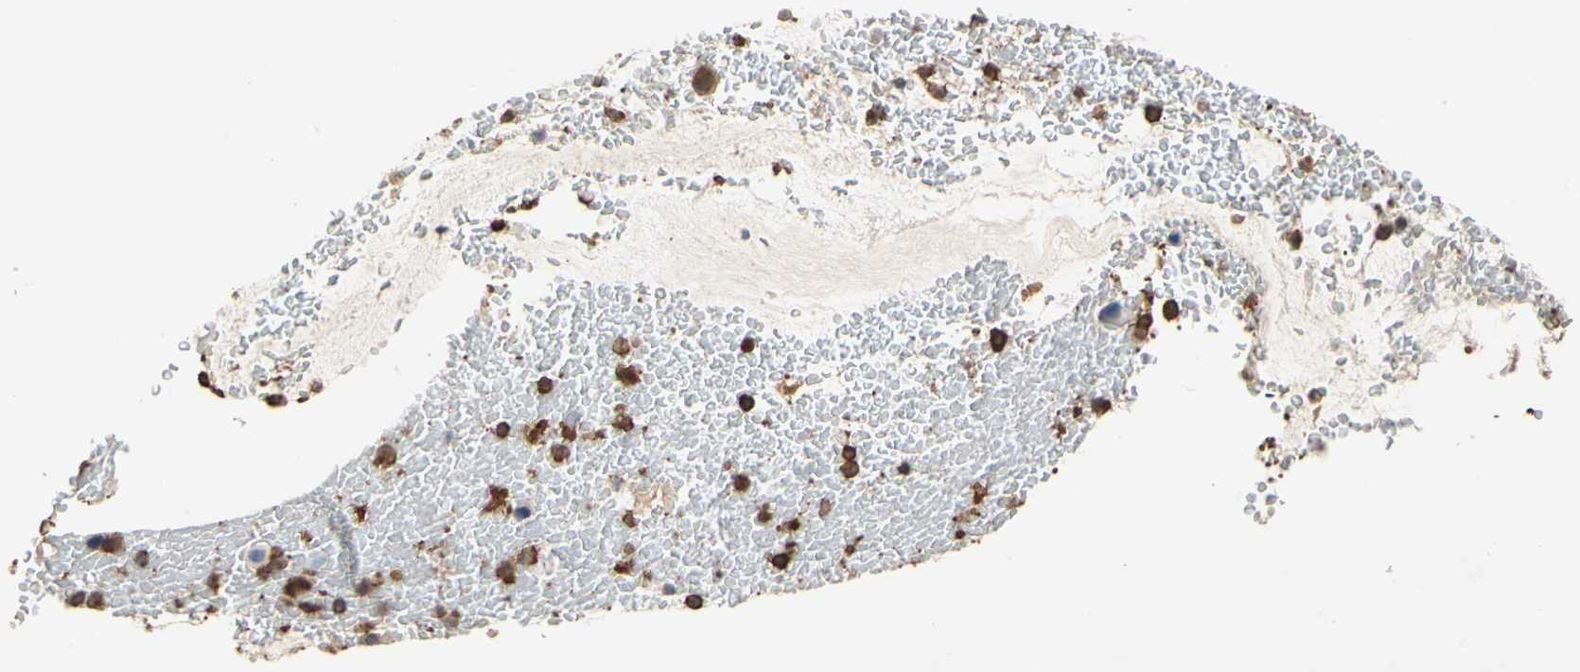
{"staining": {"intensity": "moderate", "quantity": ">75%", "location": "cytoplasmic/membranous"}, "tissue": "bronchus", "cell_type": "Respiratory epithelial cells", "image_type": "normal", "snomed": [{"axis": "morphology", "description": "Normal tissue, NOS"}, {"axis": "topography", "description": "Bronchus"}], "caption": "Bronchus stained for a protein (brown) demonstrates moderate cytoplasmic/membranous positive expression in about >75% of respiratory epithelial cells.", "gene": "MAP3K10", "patient": {"sex": "male", "age": 66}}